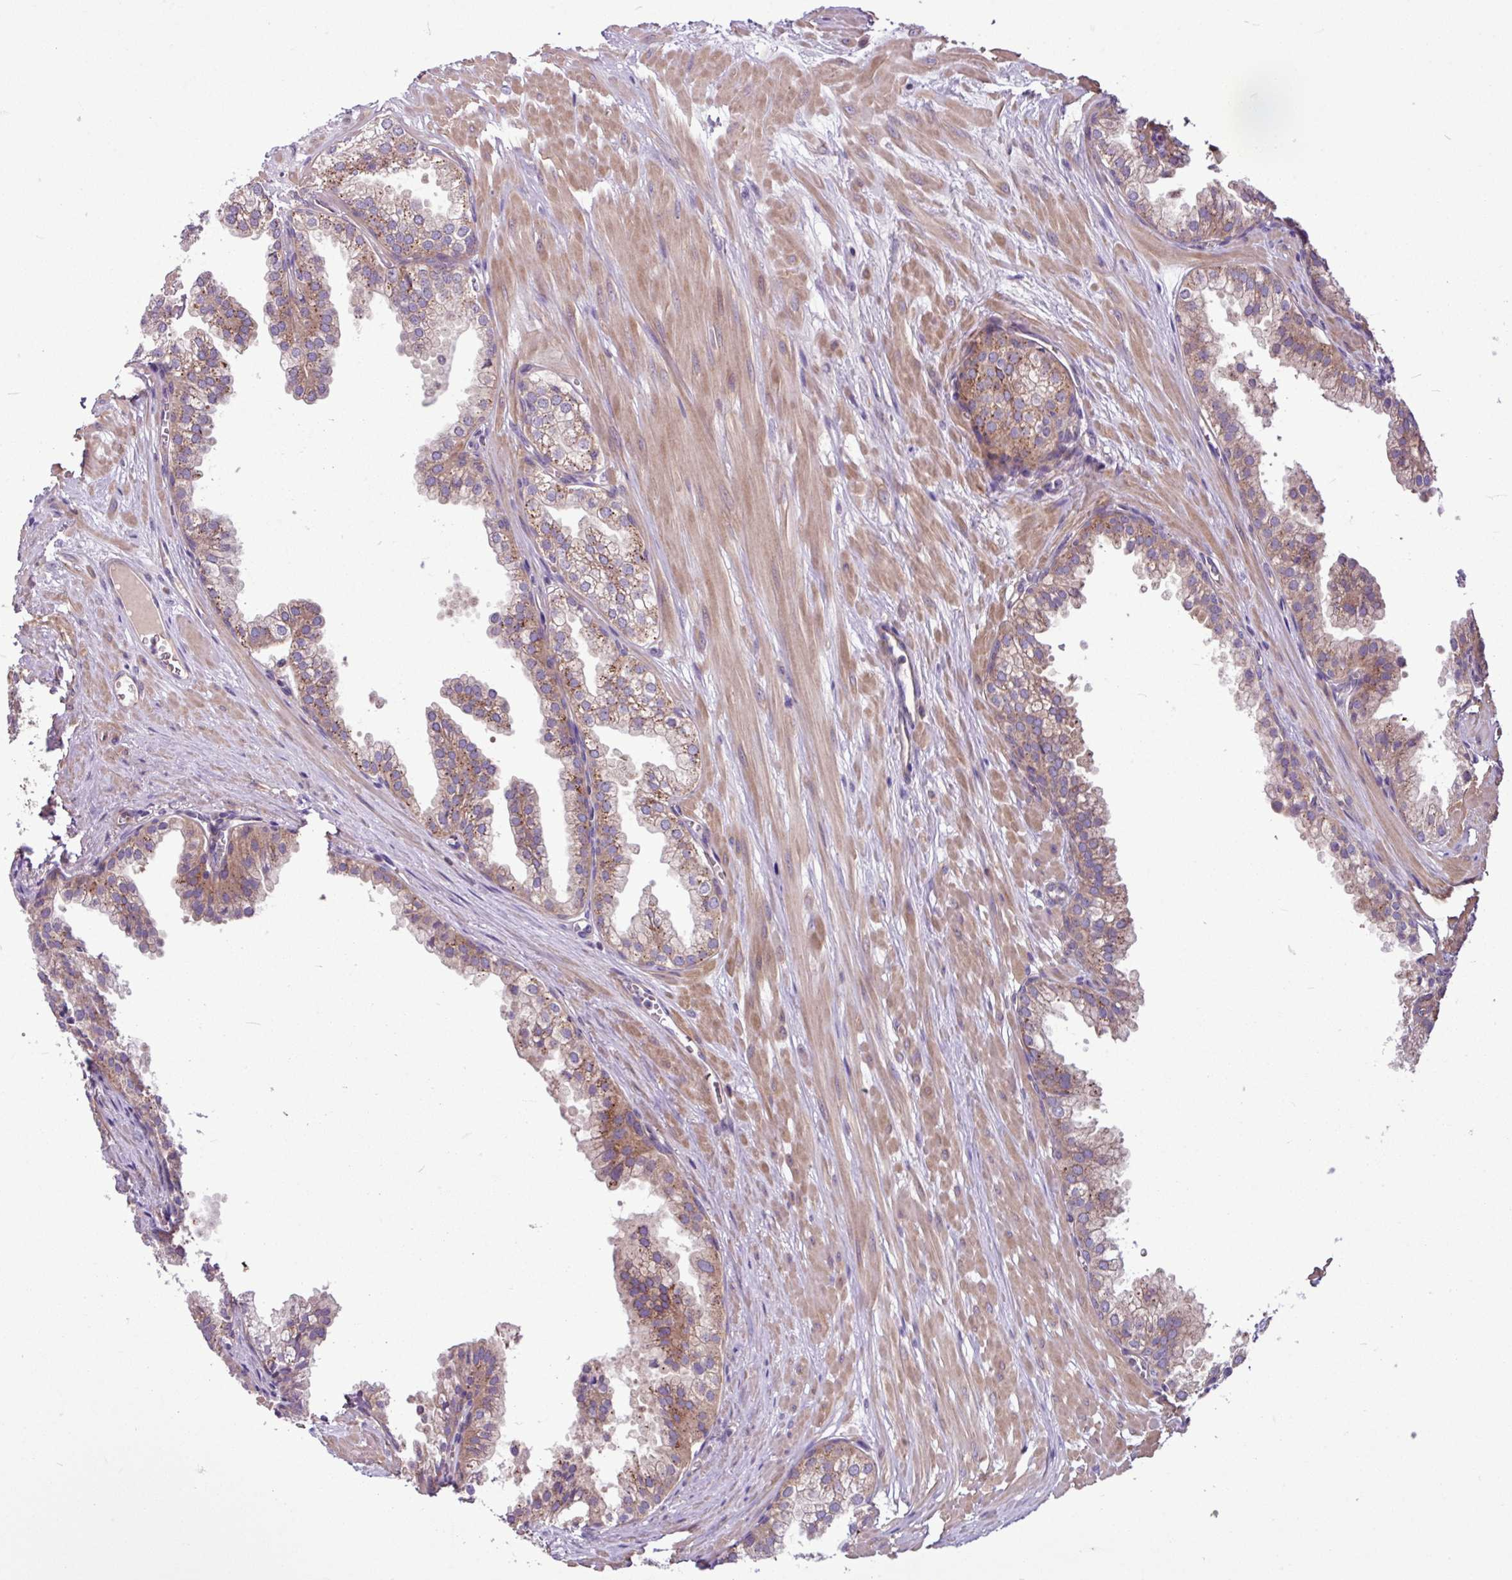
{"staining": {"intensity": "moderate", "quantity": ">75%", "location": "cytoplasmic/membranous"}, "tissue": "prostate", "cell_type": "Glandular cells", "image_type": "normal", "snomed": [{"axis": "morphology", "description": "Normal tissue, NOS"}, {"axis": "topography", "description": "Prostate"}, {"axis": "topography", "description": "Peripheral nerve tissue"}], "caption": "IHC of benign human prostate exhibits medium levels of moderate cytoplasmic/membranous expression in approximately >75% of glandular cells. The protein is shown in brown color, while the nuclei are stained blue.", "gene": "MROH2A", "patient": {"sex": "male", "age": 55}}